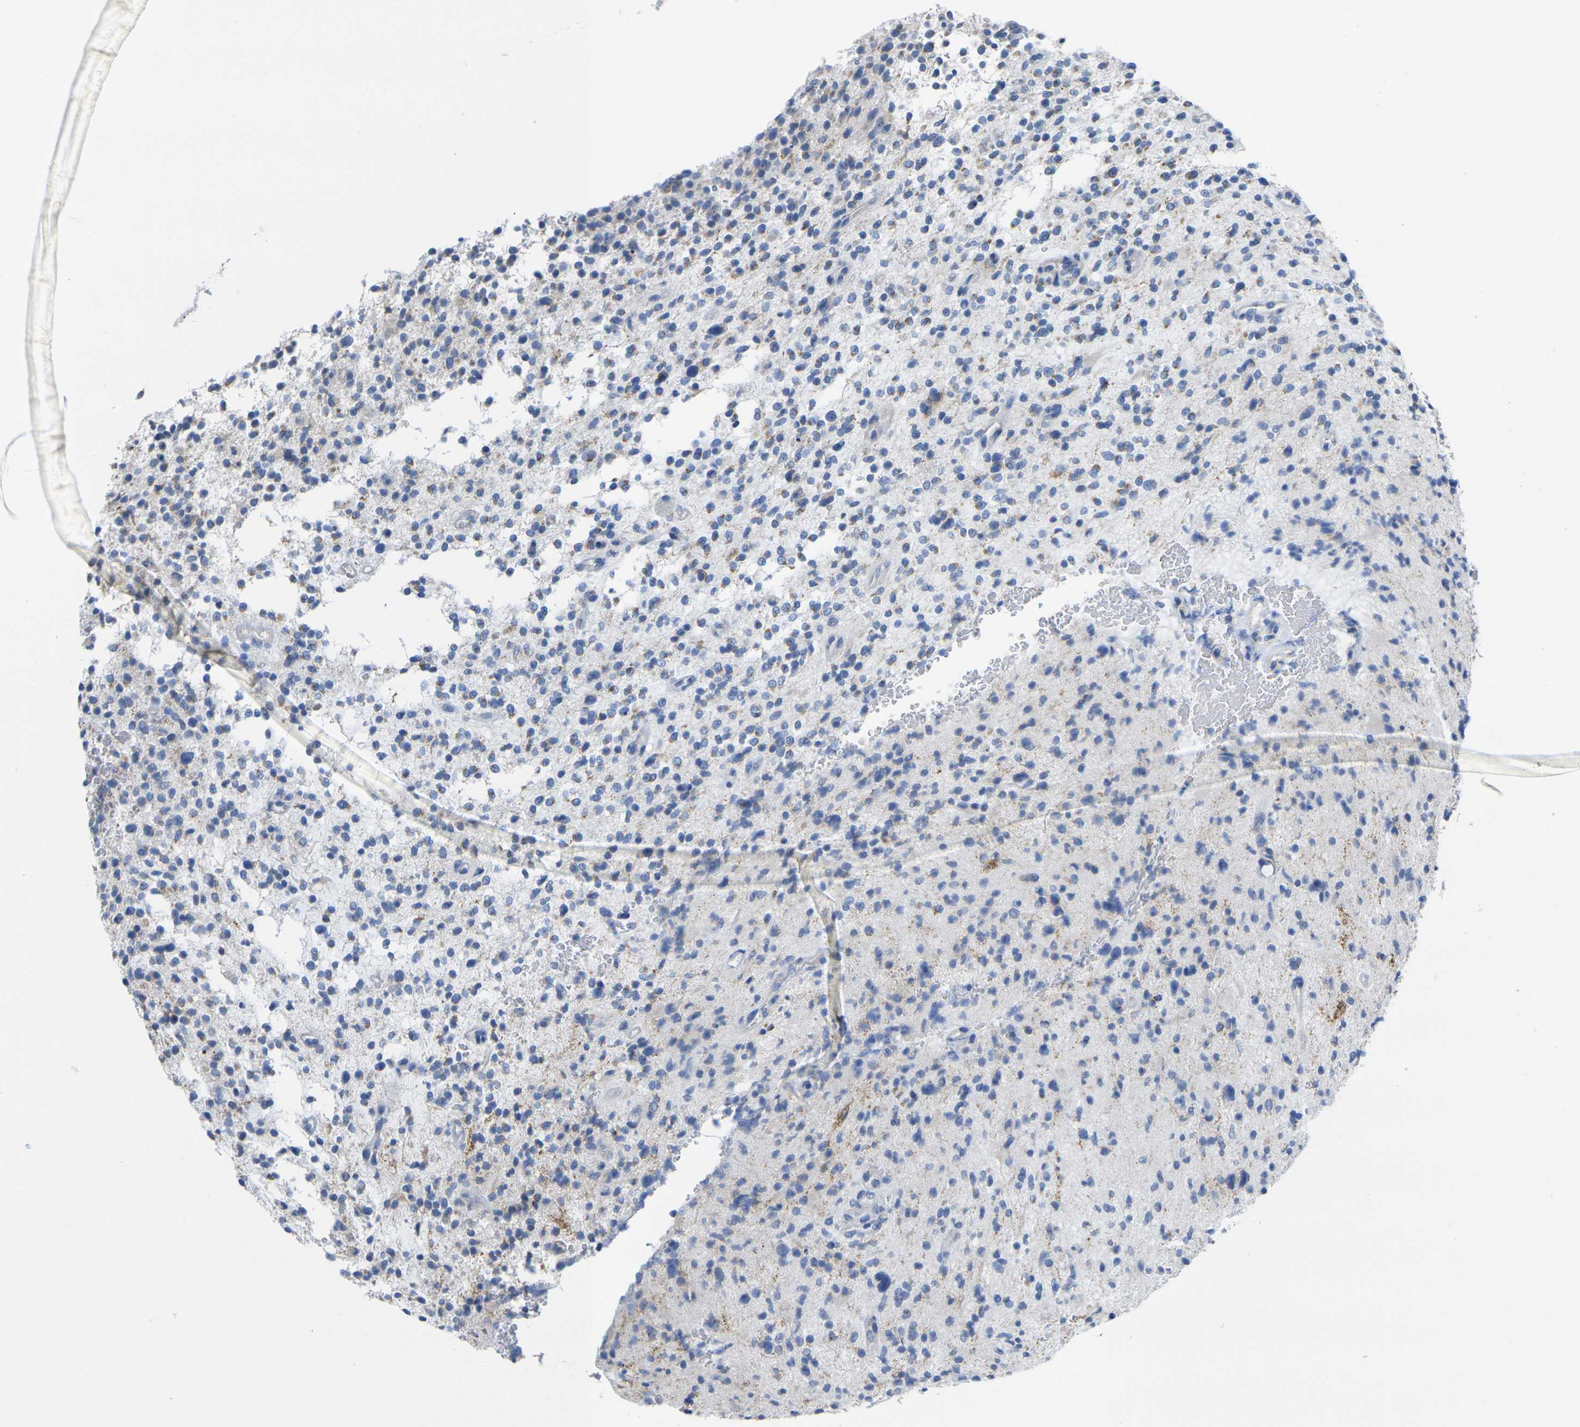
{"staining": {"intensity": "negative", "quantity": "none", "location": "none"}, "tissue": "glioma", "cell_type": "Tumor cells", "image_type": "cancer", "snomed": [{"axis": "morphology", "description": "Glioma, malignant, High grade"}, {"axis": "topography", "description": "Brain"}], "caption": "This is a histopathology image of IHC staining of malignant high-grade glioma, which shows no staining in tumor cells.", "gene": "TMEM204", "patient": {"sex": "male", "age": 48}}